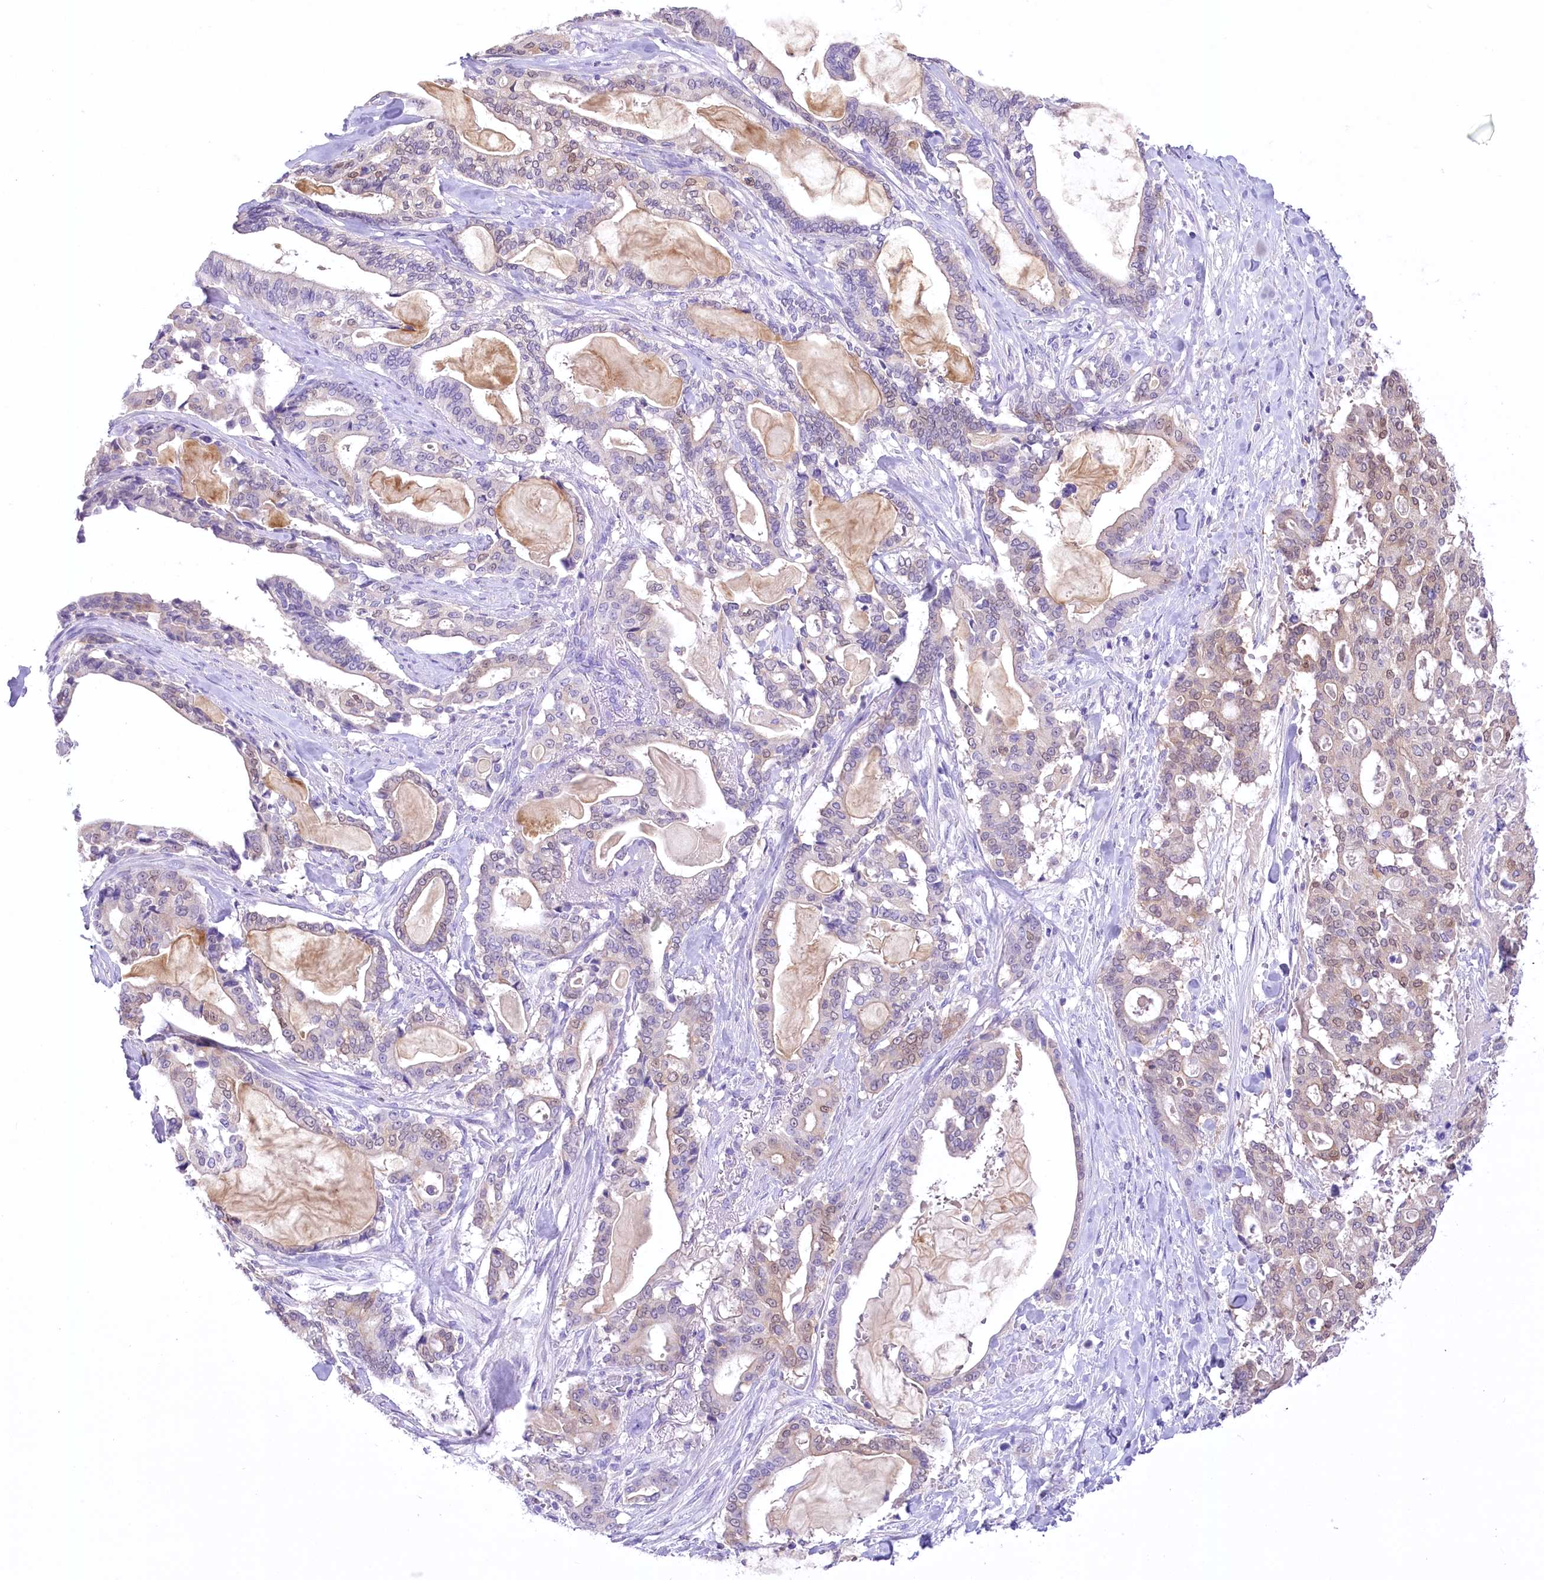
{"staining": {"intensity": "moderate", "quantity": "<25%", "location": "nuclear"}, "tissue": "pancreatic cancer", "cell_type": "Tumor cells", "image_type": "cancer", "snomed": [{"axis": "morphology", "description": "Adenocarcinoma, NOS"}, {"axis": "topography", "description": "Pancreas"}], "caption": "This histopathology image displays IHC staining of pancreatic adenocarcinoma, with low moderate nuclear positivity in about <25% of tumor cells.", "gene": "PBLD", "patient": {"sex": "male", "age": 63}}